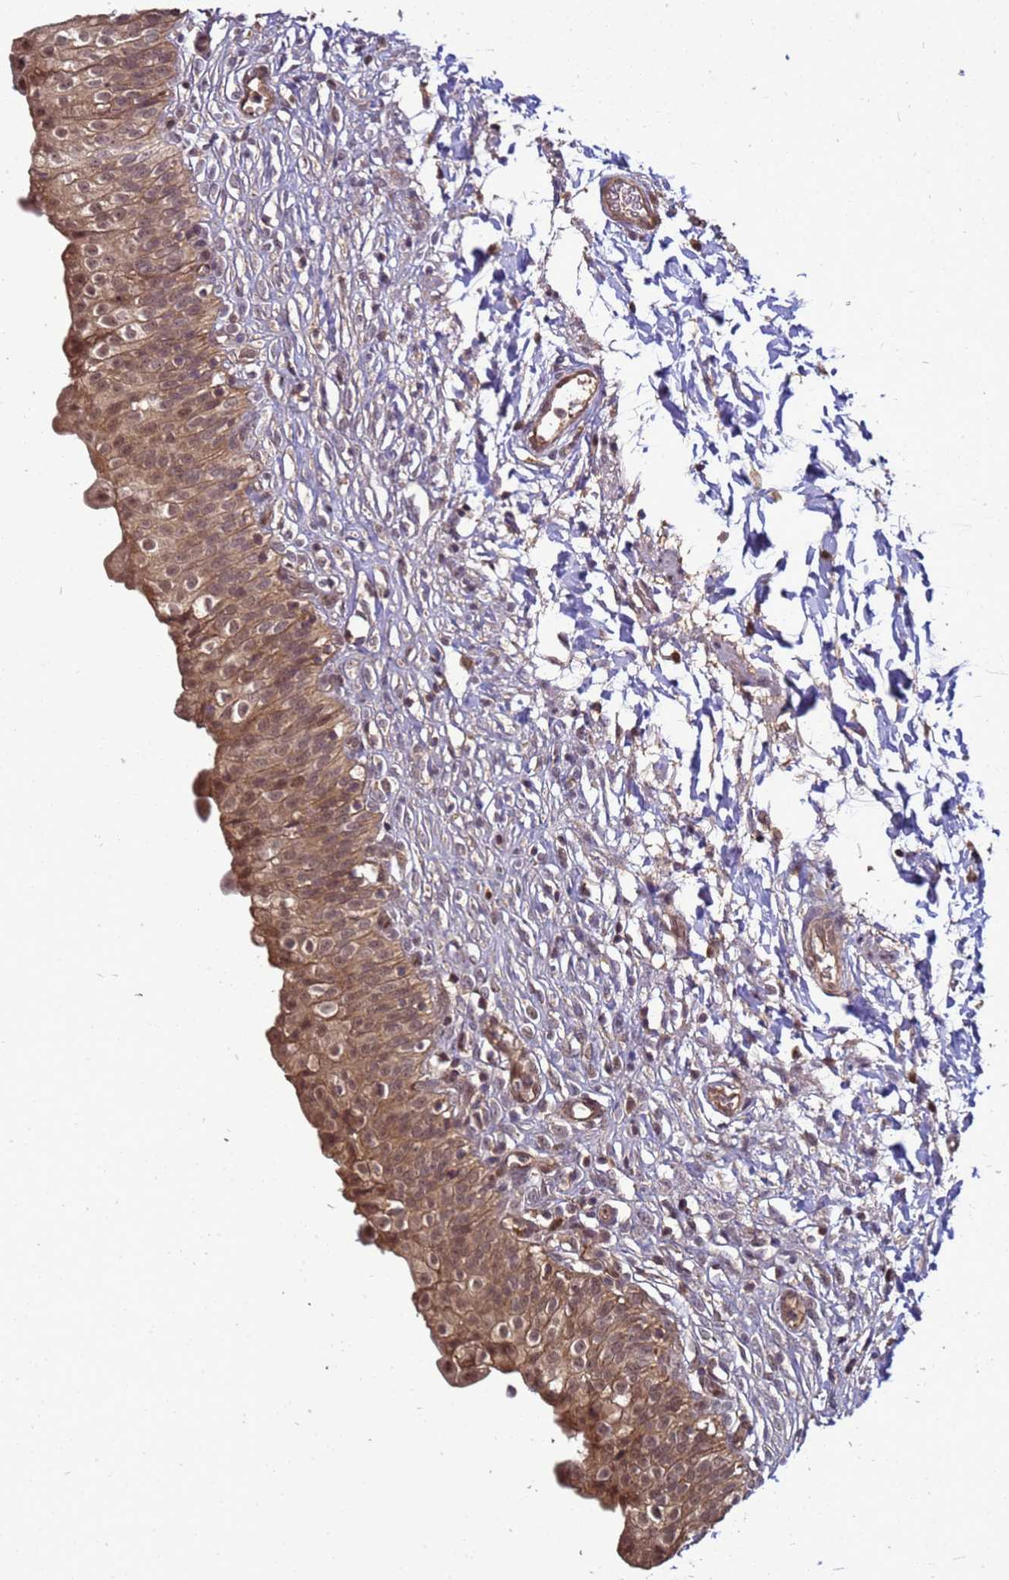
{"staining": {"intensity": "strong", "quantity": ">75%", "location": "cytoplasmic/membranous,nuclear"}, "tissue": "urinary bladder", "cell_type": "Urothelial cells", "image_type": "normal", "snomed": [{"axis": "morphology", "description": "Normal tissue, NOS"}, {"axis": "topography", "description": "Urinary bladder"}], "caption": "The micrograph demonstrates immunohistochemical staining of benign urinary bladder. There is strong cytoplasmic/membranous,nuclear staining is identified in approximately >75% of urothelial cells.", "gene": "CRBN", "patient": {"sex": "male", "age": 55}}